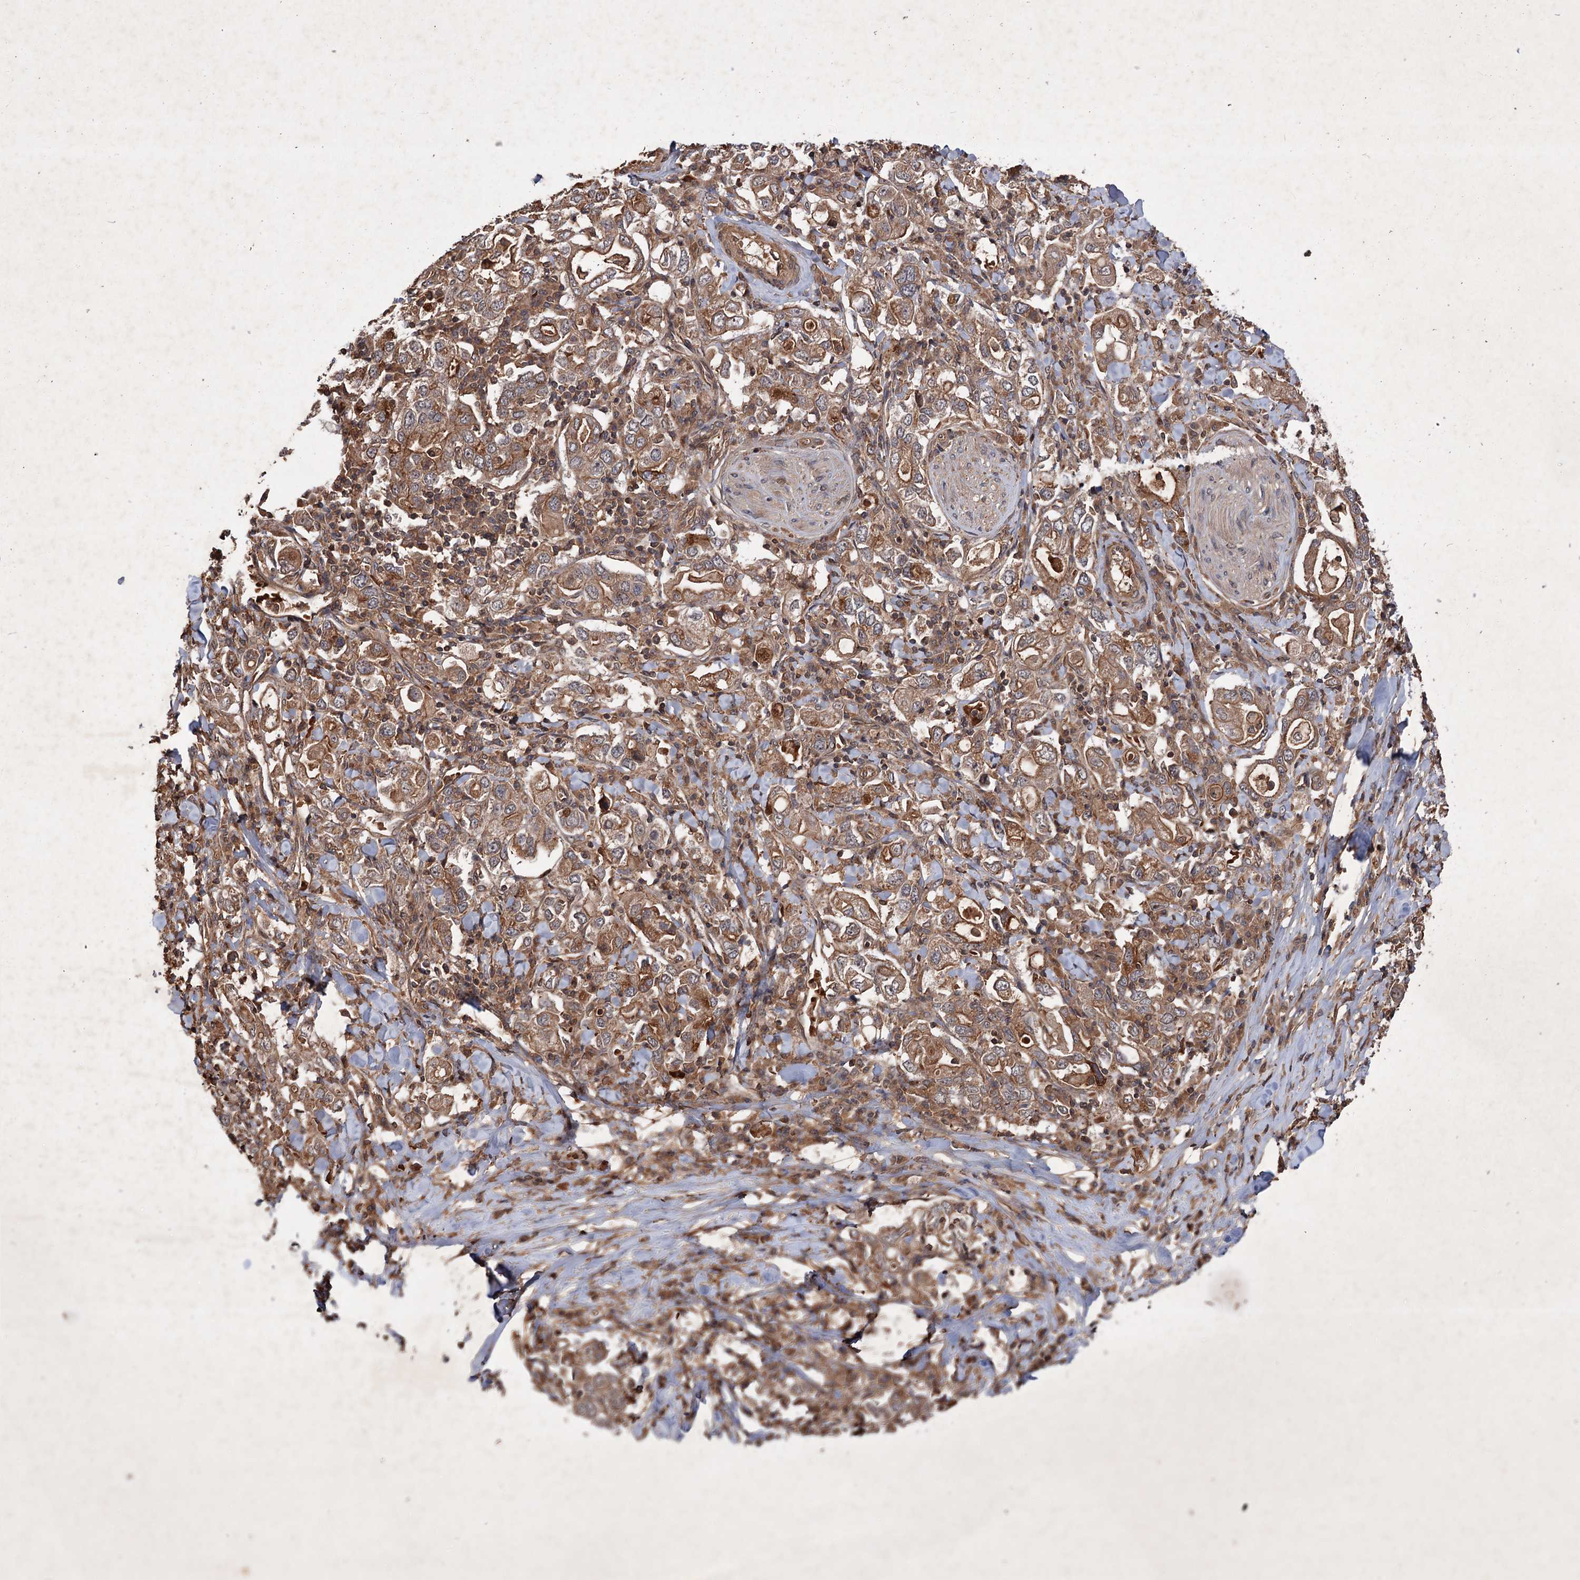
{"staining": {"intensity": "moderate", "quantity": ">75%", "location": "cytoplasmic/membranous"}, "tissue": "stomach cancer", "cell_type": "Tumor cells", "image_type": "cancer", "snomed": [{"axis": "morphology", "description": "Adenocarcinoma, NOS"}, {"axis": "topography", "description": "Stomach, upper"}], "caption": "An immunohistochemistry photomicrograph of tumor tissue is shown. Protein staining in brown highlights moderate cytoplasmic/membranous positivity in stomach cancer (adenocarcinoma) within tumor cells. (DAB (3,3'-diaminobenzidine) IHC with brightfield microscopy, high magnification).", "gene": "ADK", "patient": {"sex": "male", "age": 62}}